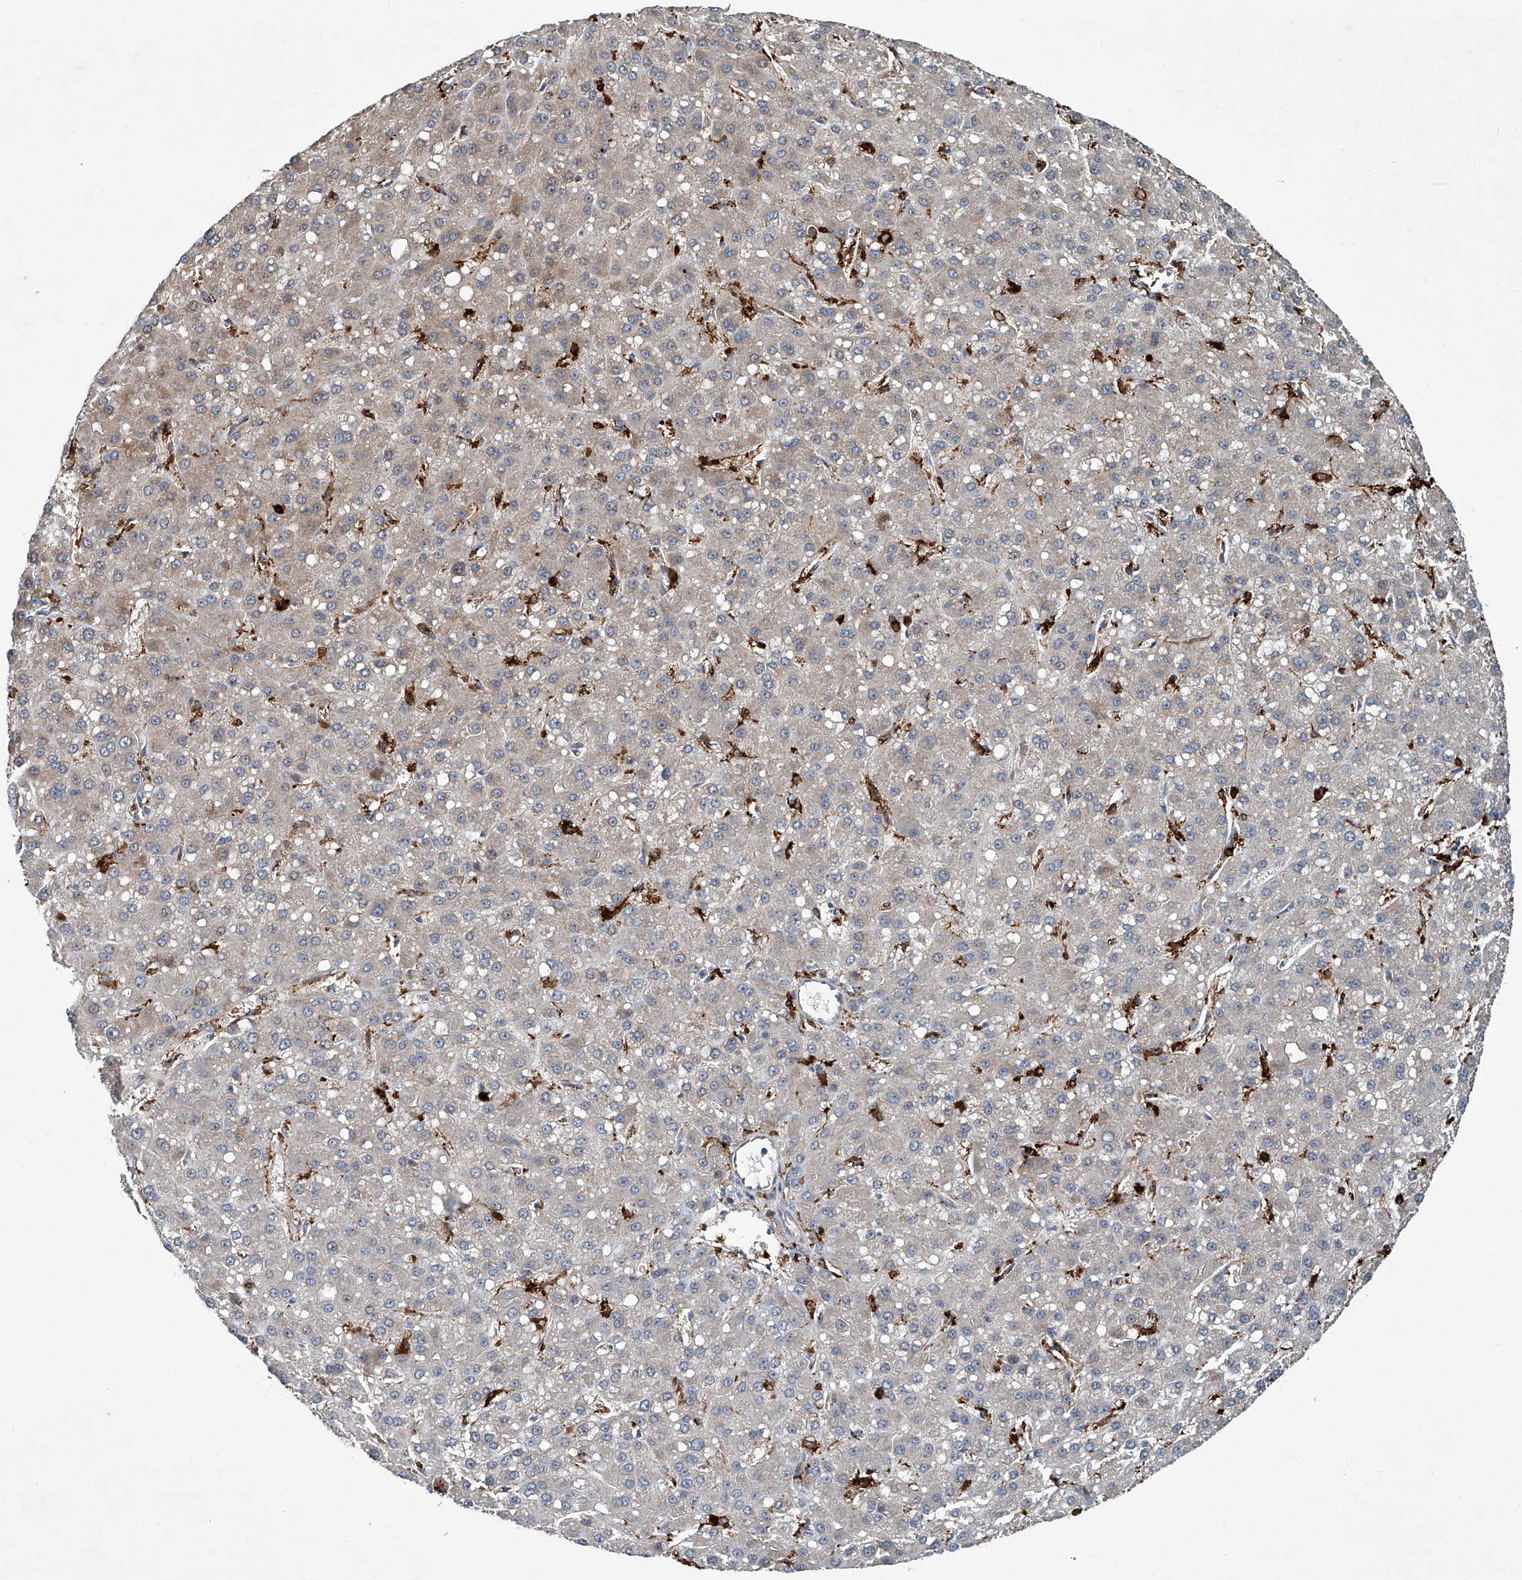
{"staining": {"intensity": "weak", "quantity": "<25%", "location": "cytoplasmic/membranous"}, "tissue": "liver cancer", "cell_type": "Tumor cells", "image_type": "cancer", "snomed": [{"axis": "morphology", "description": "Carcinoma, Hepatocellular, NOS"}, {"axis": "topography", "description": "Liver"}], "caption": "Tumor cells show no significant positivity in hepatocellular carcinoma (liver).", "gene": "FAM167A", "patient": {"sex": "male", "age": 67}}